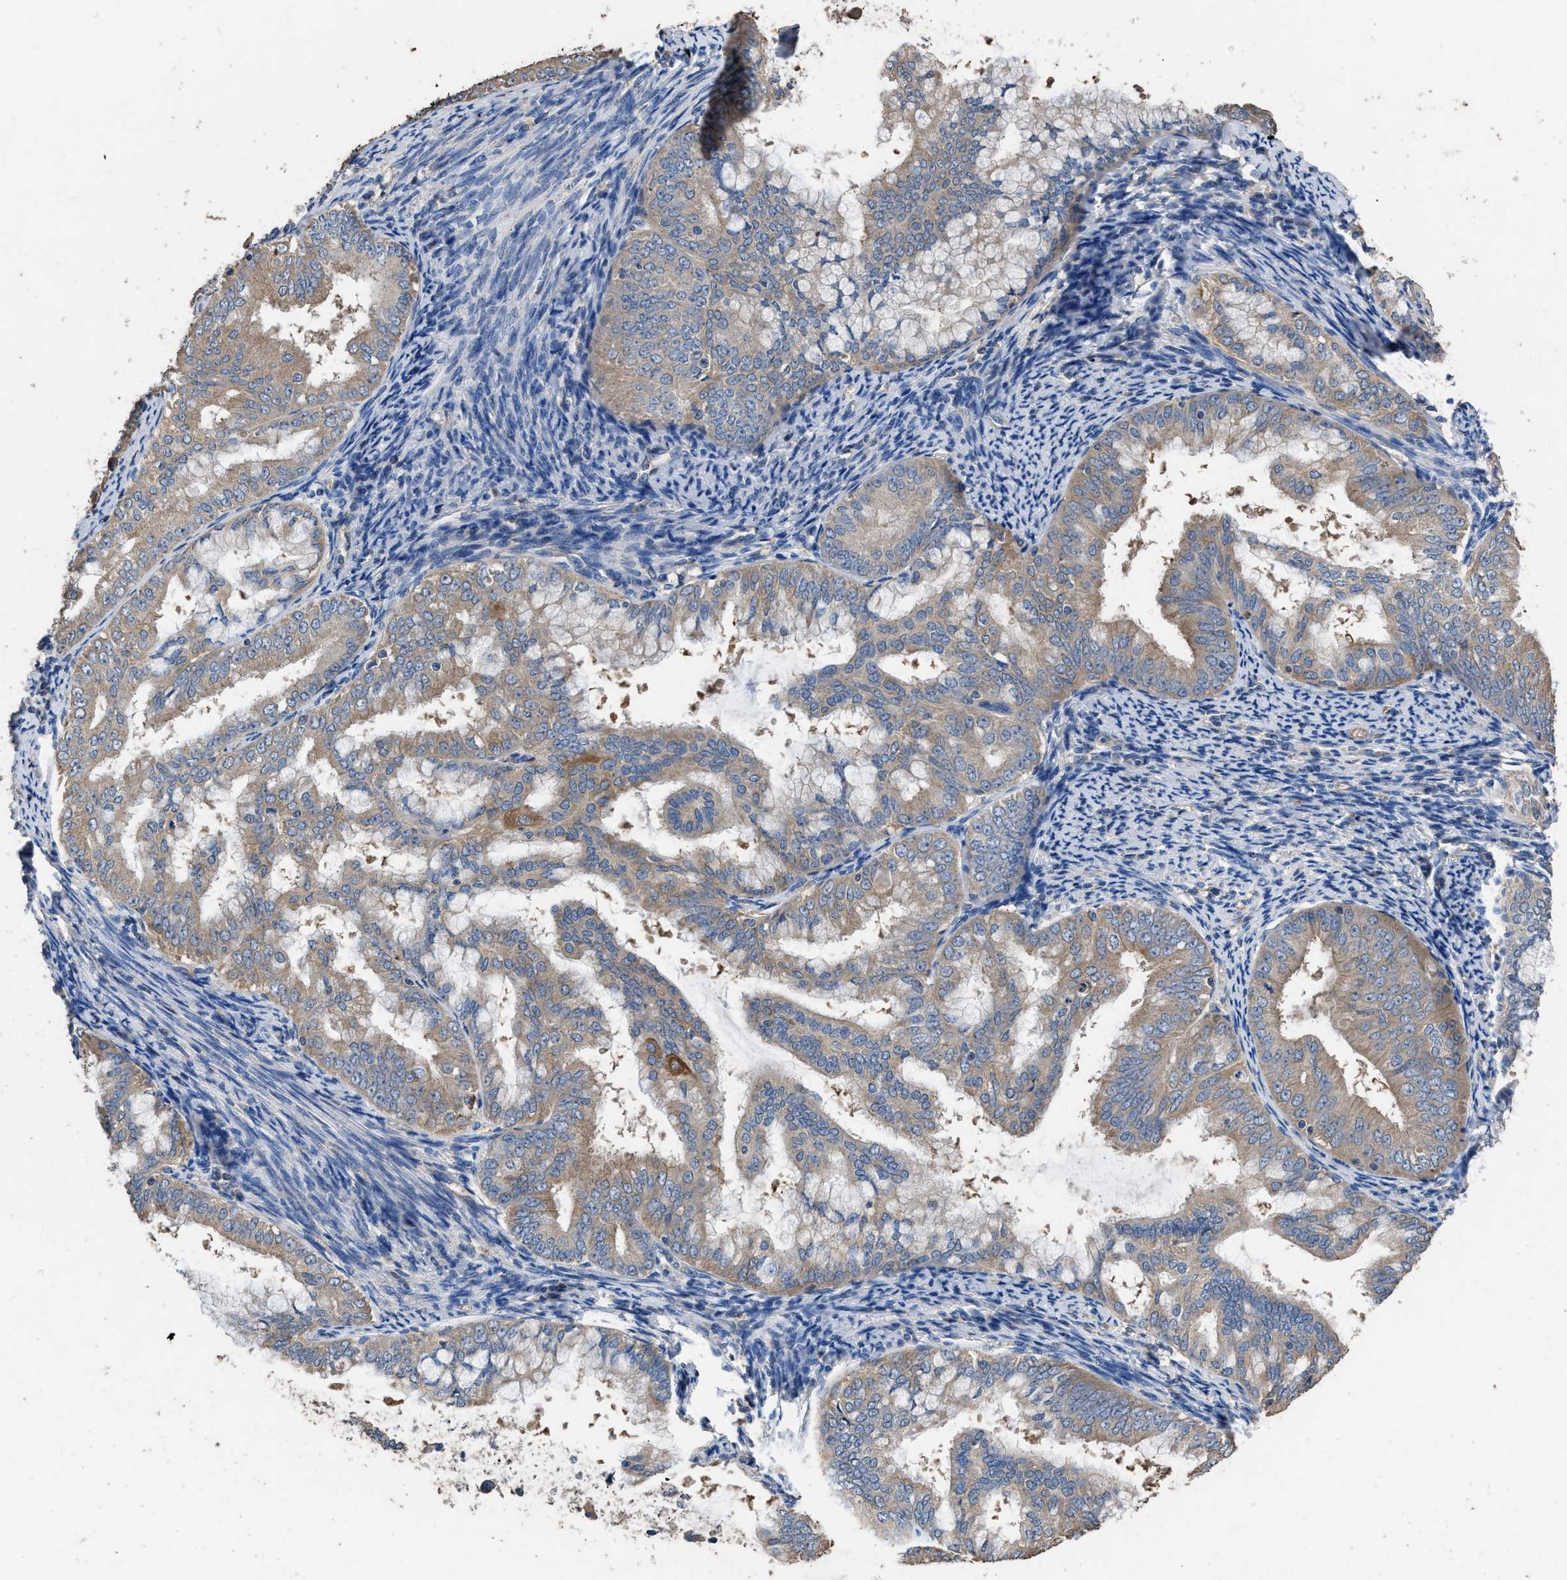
{"staining": {"intensity": "weak", "quantity": ">75%", "location": "cytoplasmic/membranous"}, "tissue": "endometrial cancer", "cell_type": "Tumor cells", "image_type": "cancer", "snomed": [{"axis": "morphology", "description": "Adenocarcinoma, NOS"}, {"axis": "topography", "description": "Endometrium"}], "caption": "A brown stain shows weak cytoplasmic/membranous positivity of a protein in endometrial adenocarcinoma tumor cells.", "gene": "ITSN1", "patient": {"sex": "female", "age": 63}}